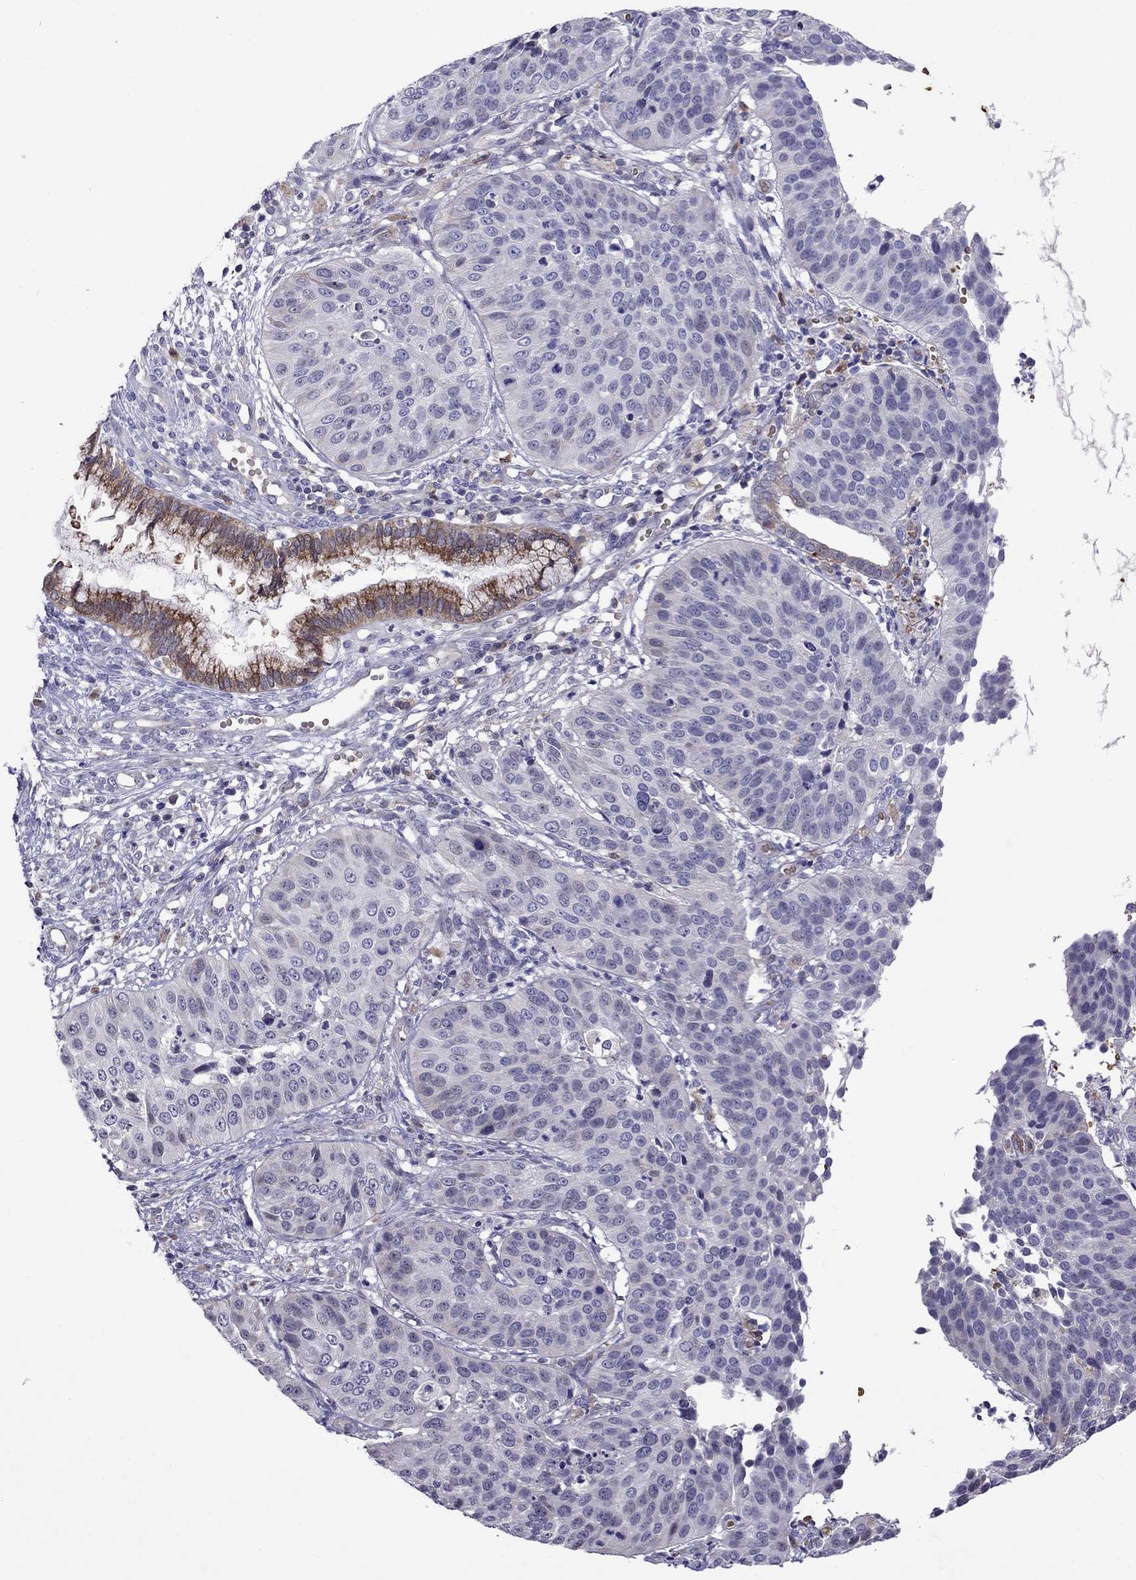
{"staining": {"intensity": "negative", "quantity": "none", "location": "none"}, "tissue": "cervical cancer", "cell_type": "Tumor cells", "image_type": "cancer", "snomed": [{"axis": "morphology", "description": "Normal tissue, NOS"}, {"axis": "morphology", "description": "Squamous cell carcinoma, NOS"}, {"axis": "topography", "description": "Cervix"}], "caption": "This is an IHC micrograph of human cervical cancer. There is no positivity in tumor cells.", "gene": "ADAM28", "patient": {"sex": "female", "age": 39}}